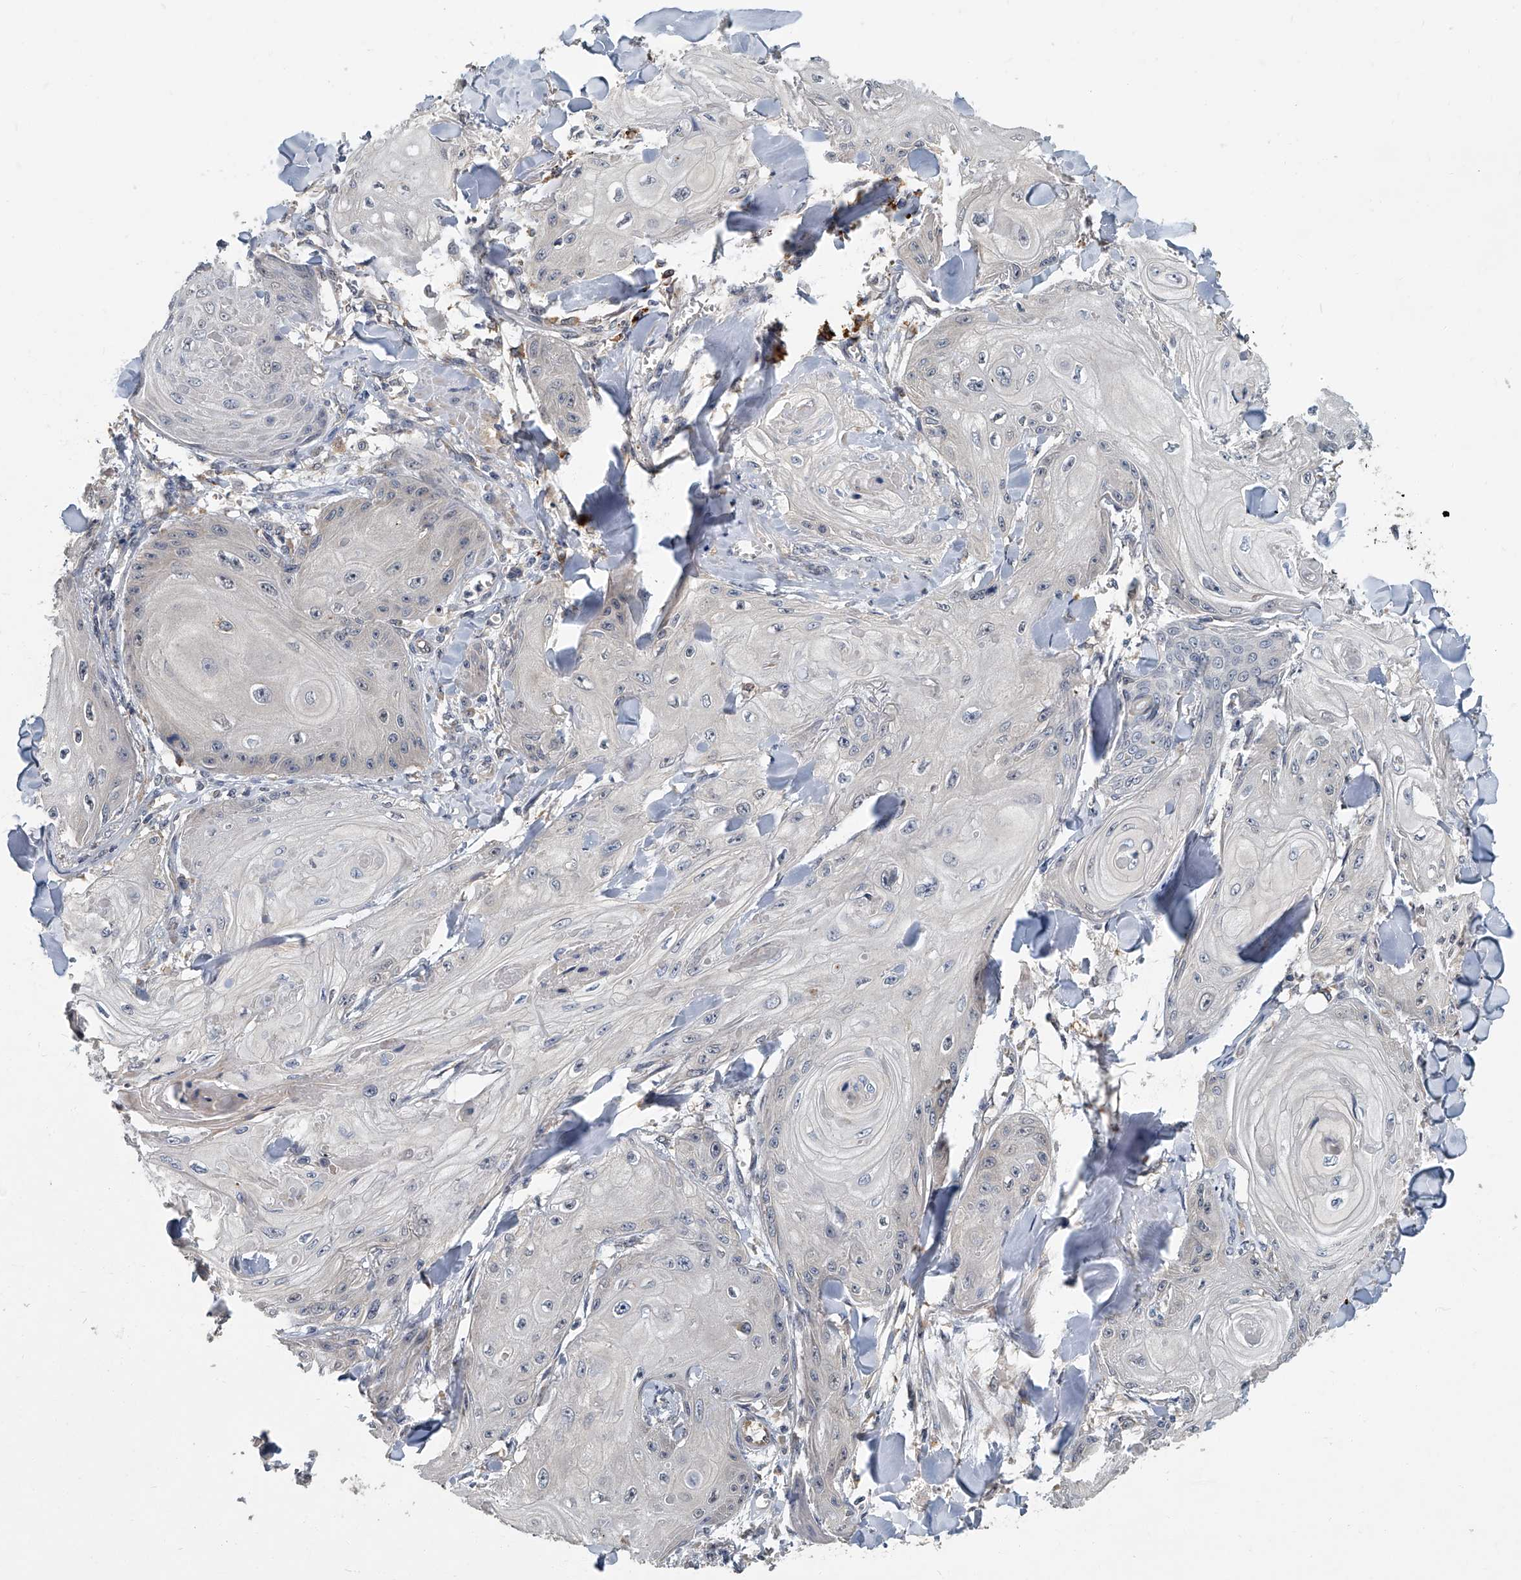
{"staining": {"intensity": "negative", "quantity": "none", "location": "none"}, "tissue": "skin cancer", "cell_type": "Tumor cells", "image_type": "cancer", "snomed": [{"axis": "morphology", "description": "Squamous cell carcinoma, NOS"}, {"axis": "topography", "description": "Skin"}], "caption": "There is no significant expression in tumor cells of skin cancer (squamous cell carcinoma).", "gene": "JAG2", "patient": {"sex": "male", "age": 74}}